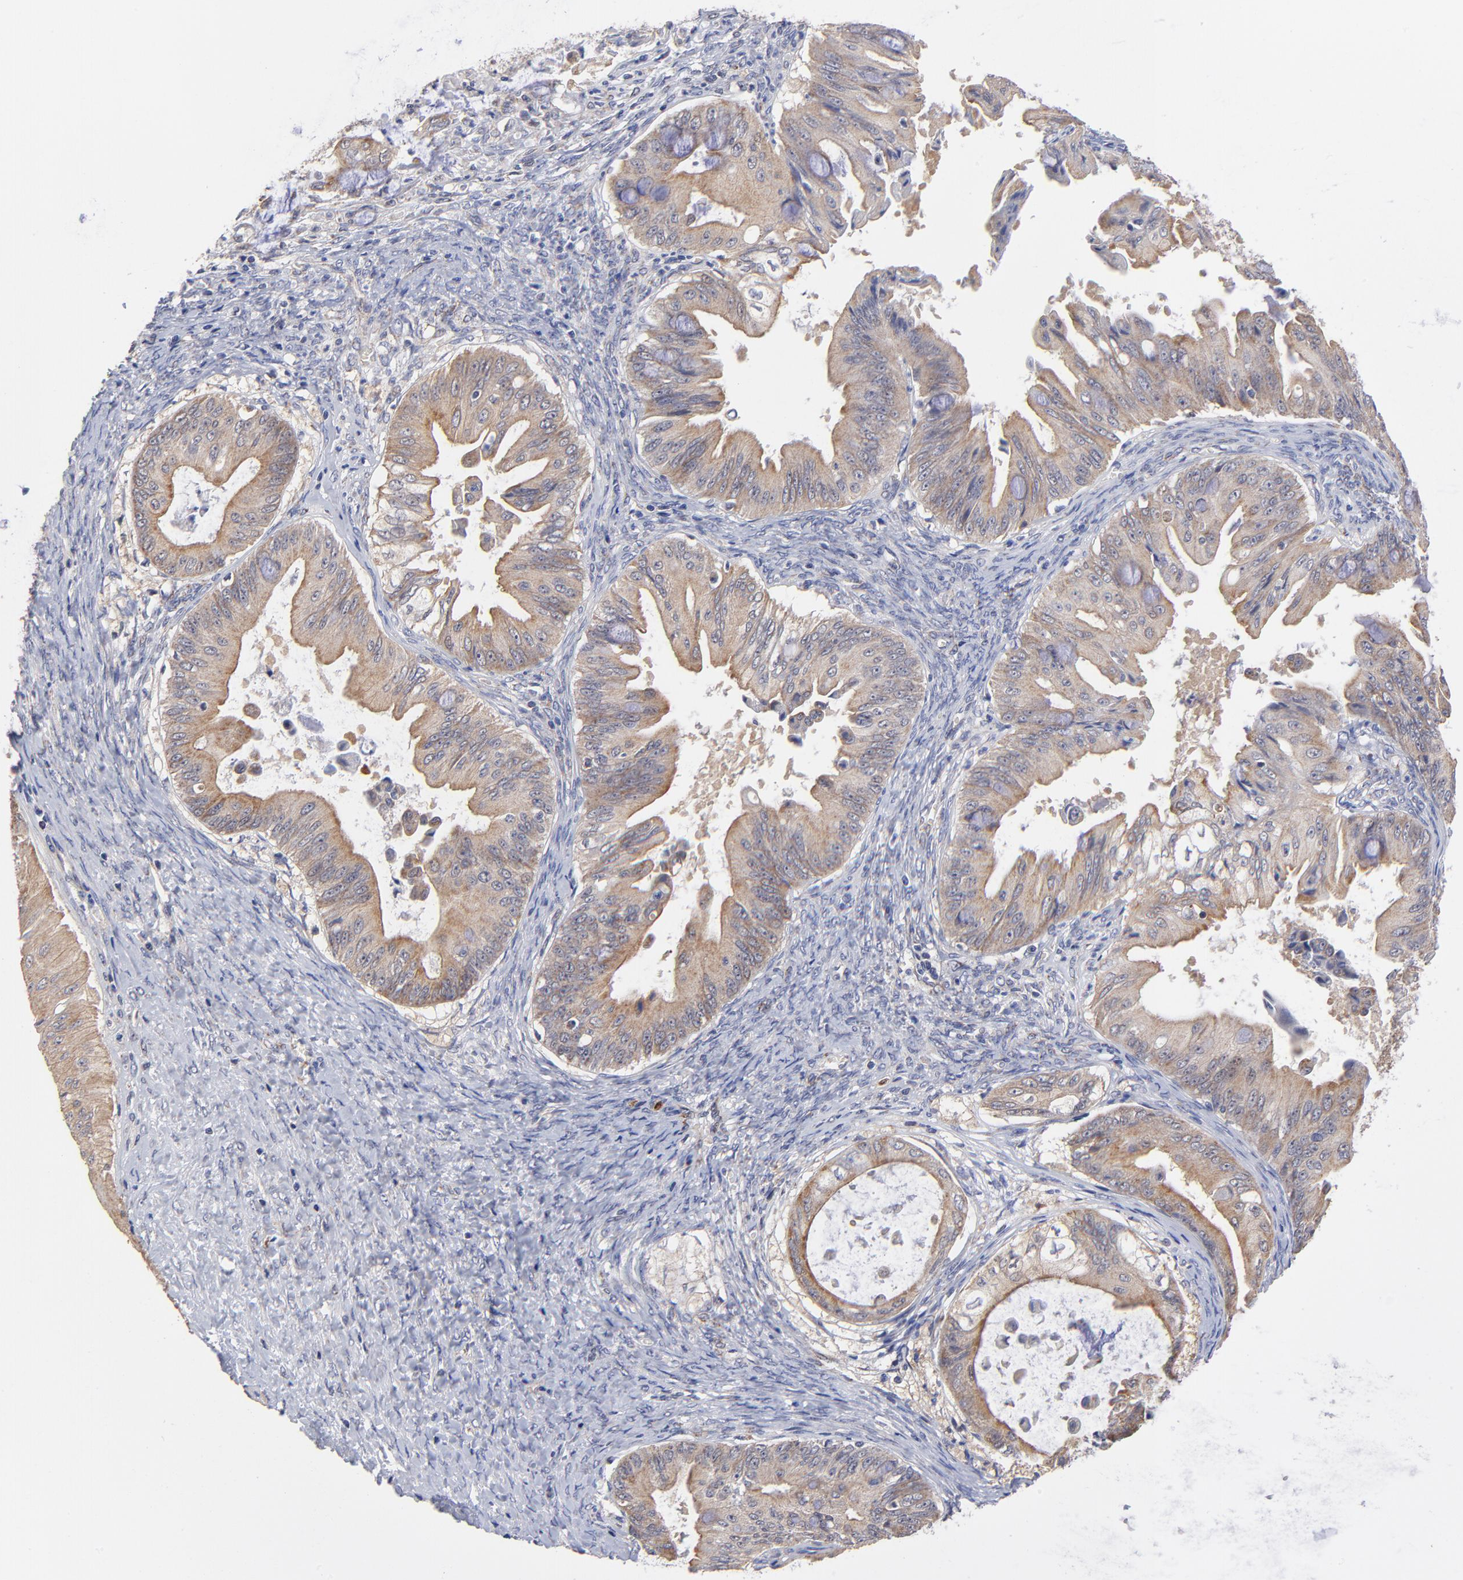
{"staining": {"intensity": "moderate", "quantity": "25%-75%", "location": "cytoplasmic/membranous"}, "tissue": "ovarian cancer", "cell_type": "Tumor cells", "image_type": "cancer", "snomed": [{"axis": "morphology", "description": "Cystadenocarcinoma, mucinous, NOS"}, {"axis": "topography", "description": "Ovary"}], "caption": "Immunohistochemical staining of human ovarian mucinous cystadenocarcinoma demonstrates moderate cytoplasmic/membranous protein positivity in about 25%-75% of tumor cells.", "gene": "FBXL12", "patient": {"sex": "female", "age": 37}}